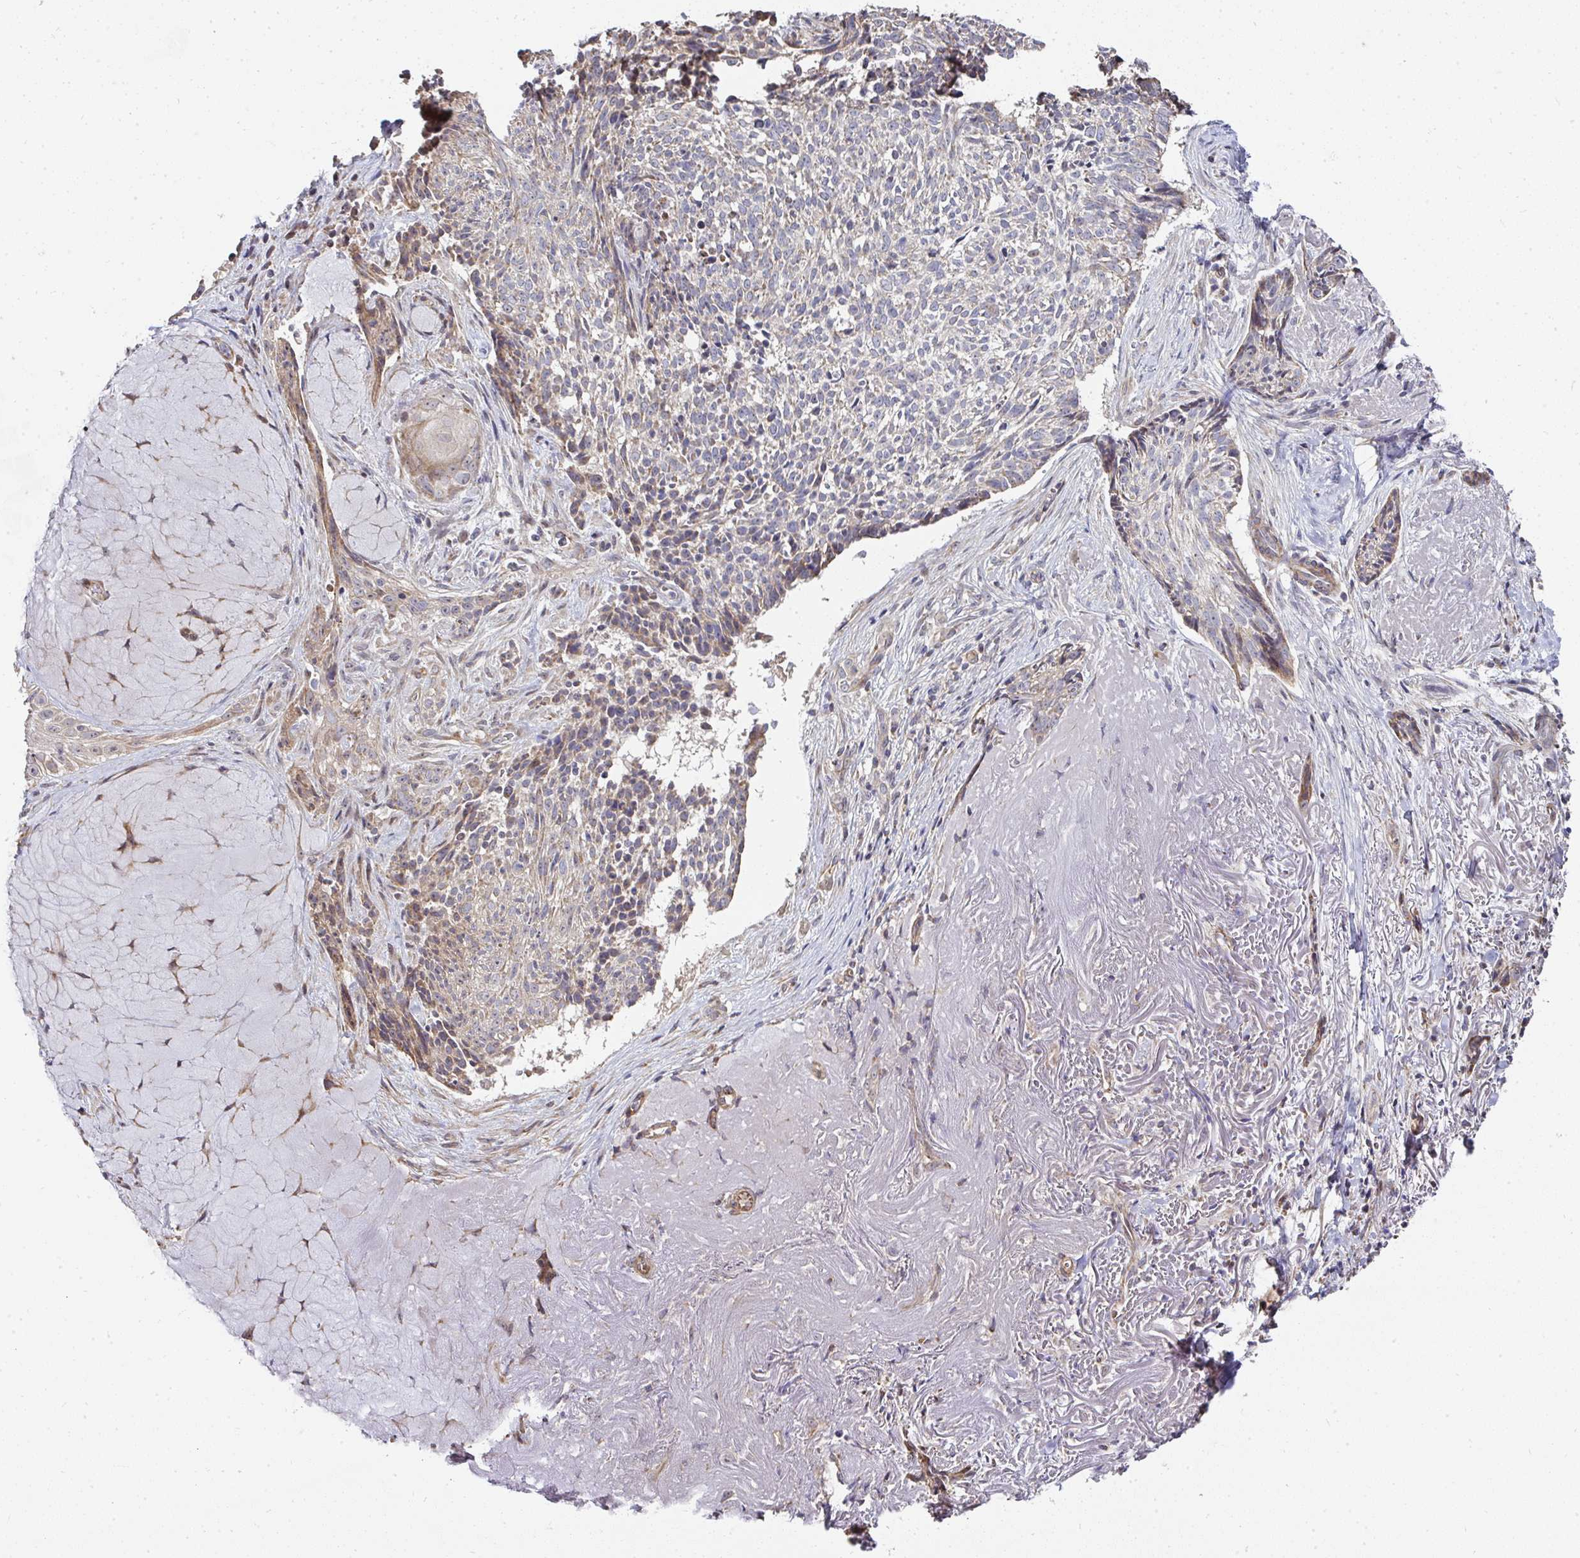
{"staining": {"intensity": "moderate", "quantity": "<25%", "location": "cytoplasmic/membranous"}, "tissue": "skin cancer", "cell_type": "Tumor cells", "image_type": "cancer", "snomed": [{"axis": "morphology", "description": "Basal cell carcinoma"}, {"axis": "topography", "description": "Skin"}, {"axis": "topography", "description": "Skin of face"}], "caption": "Brown immunohistochemical staining in basal cell carcinoma (skin) exhibits moderate cytoplasmic/membranous expression in approximately <25% of tumor cells.", "gene": "AGTPBP1", "patient": {"sex": "female", "age": 95}}